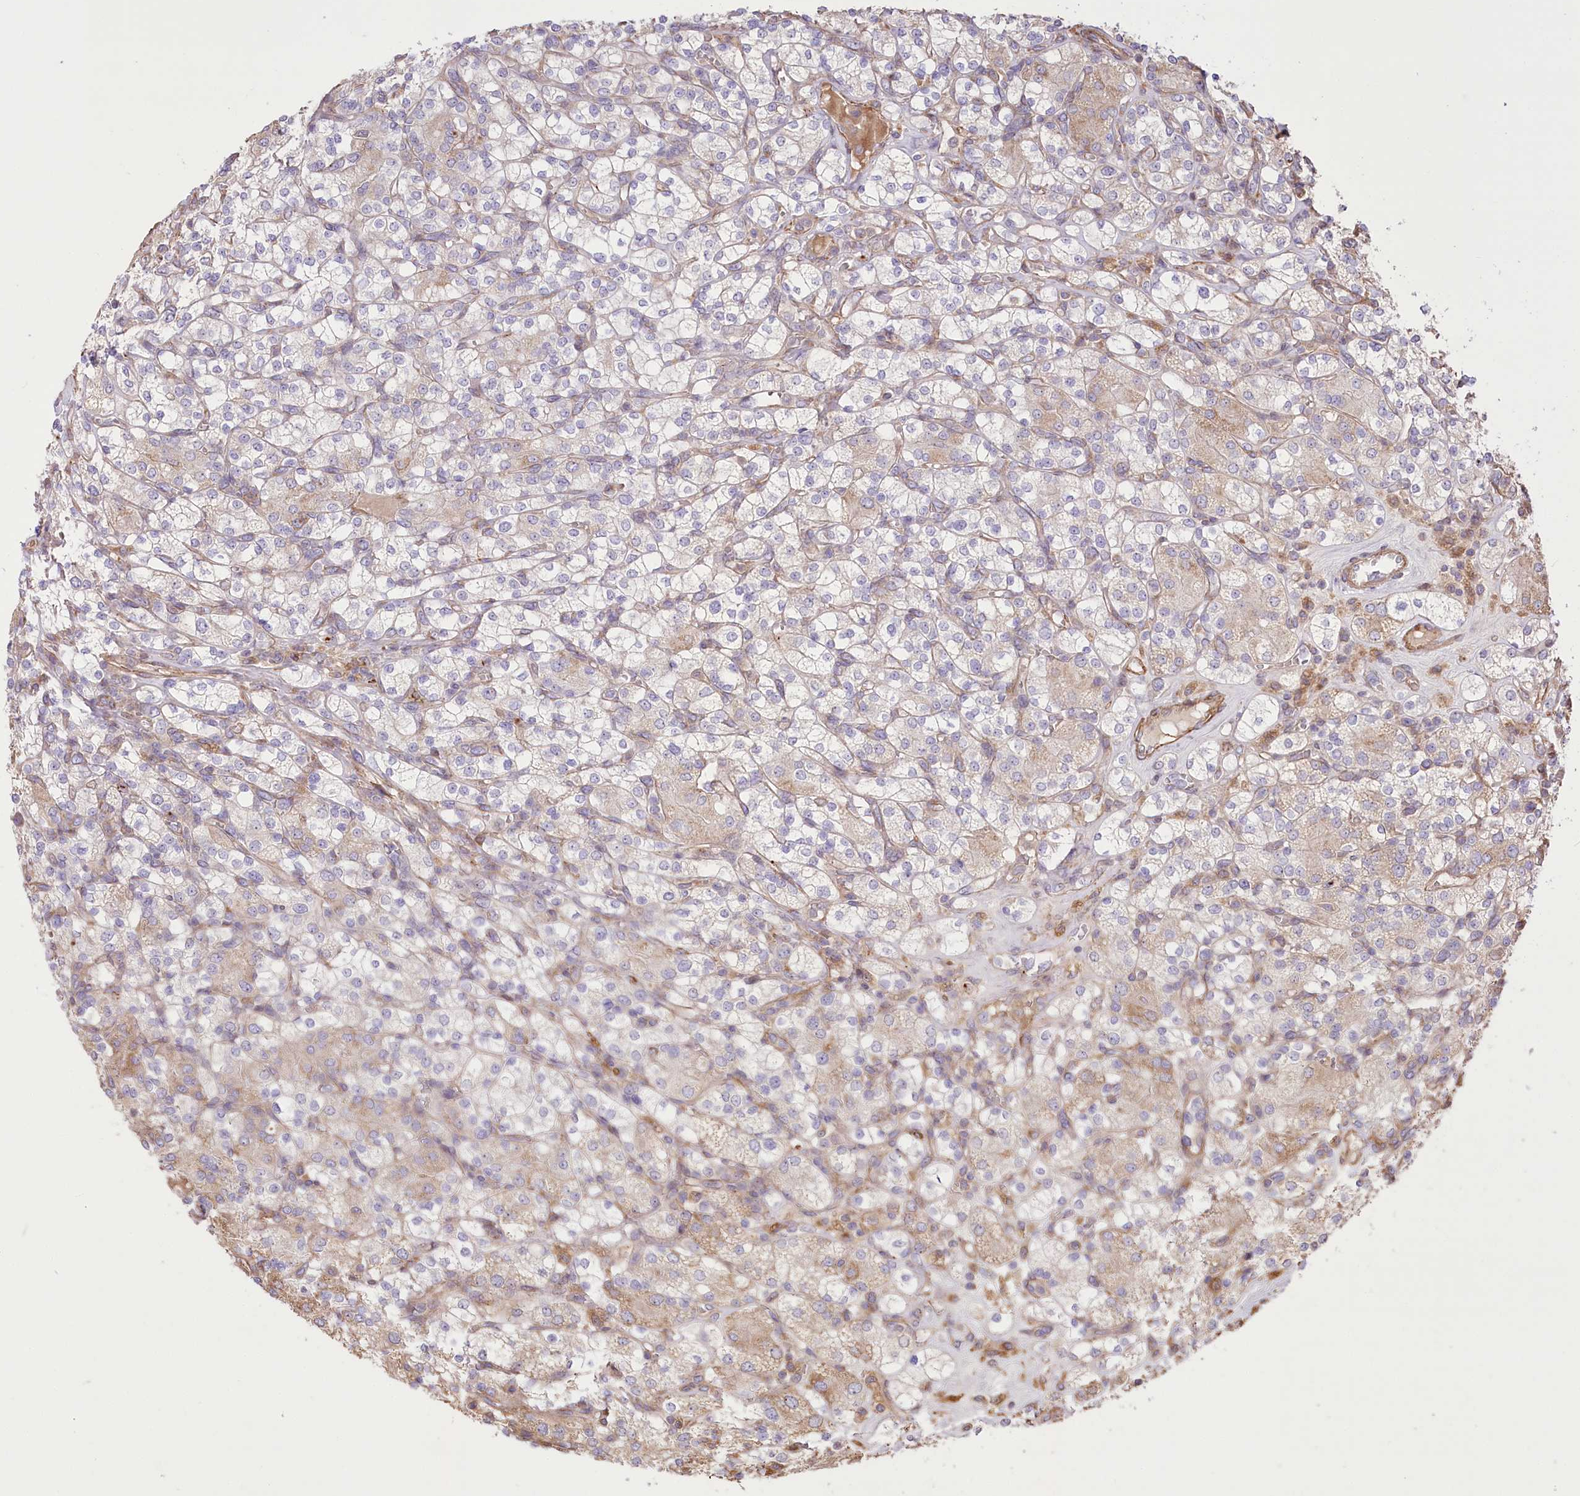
{"staining": {"intensity": "weak", "quantity": "25%-75%", "location": "cytoplasmic/membranous"}, "tissue": "renal cancer", "cell_type": "Tumor cells", "image_type": "cancer", "snomed": [{"axis": "morphology", "description": "Adenocarcinoma, NOS"}, {"axis": "topography", "description": "Kidney"}], "caption": "Approximately 25%-75% of tumor cells in renal cancer reveal weak cytoplasmic/membranous protein staining as visualized by brown immunohistochemical staining.", "gene": "RNF24", "patient": {"sex": "male", "age": 77}}